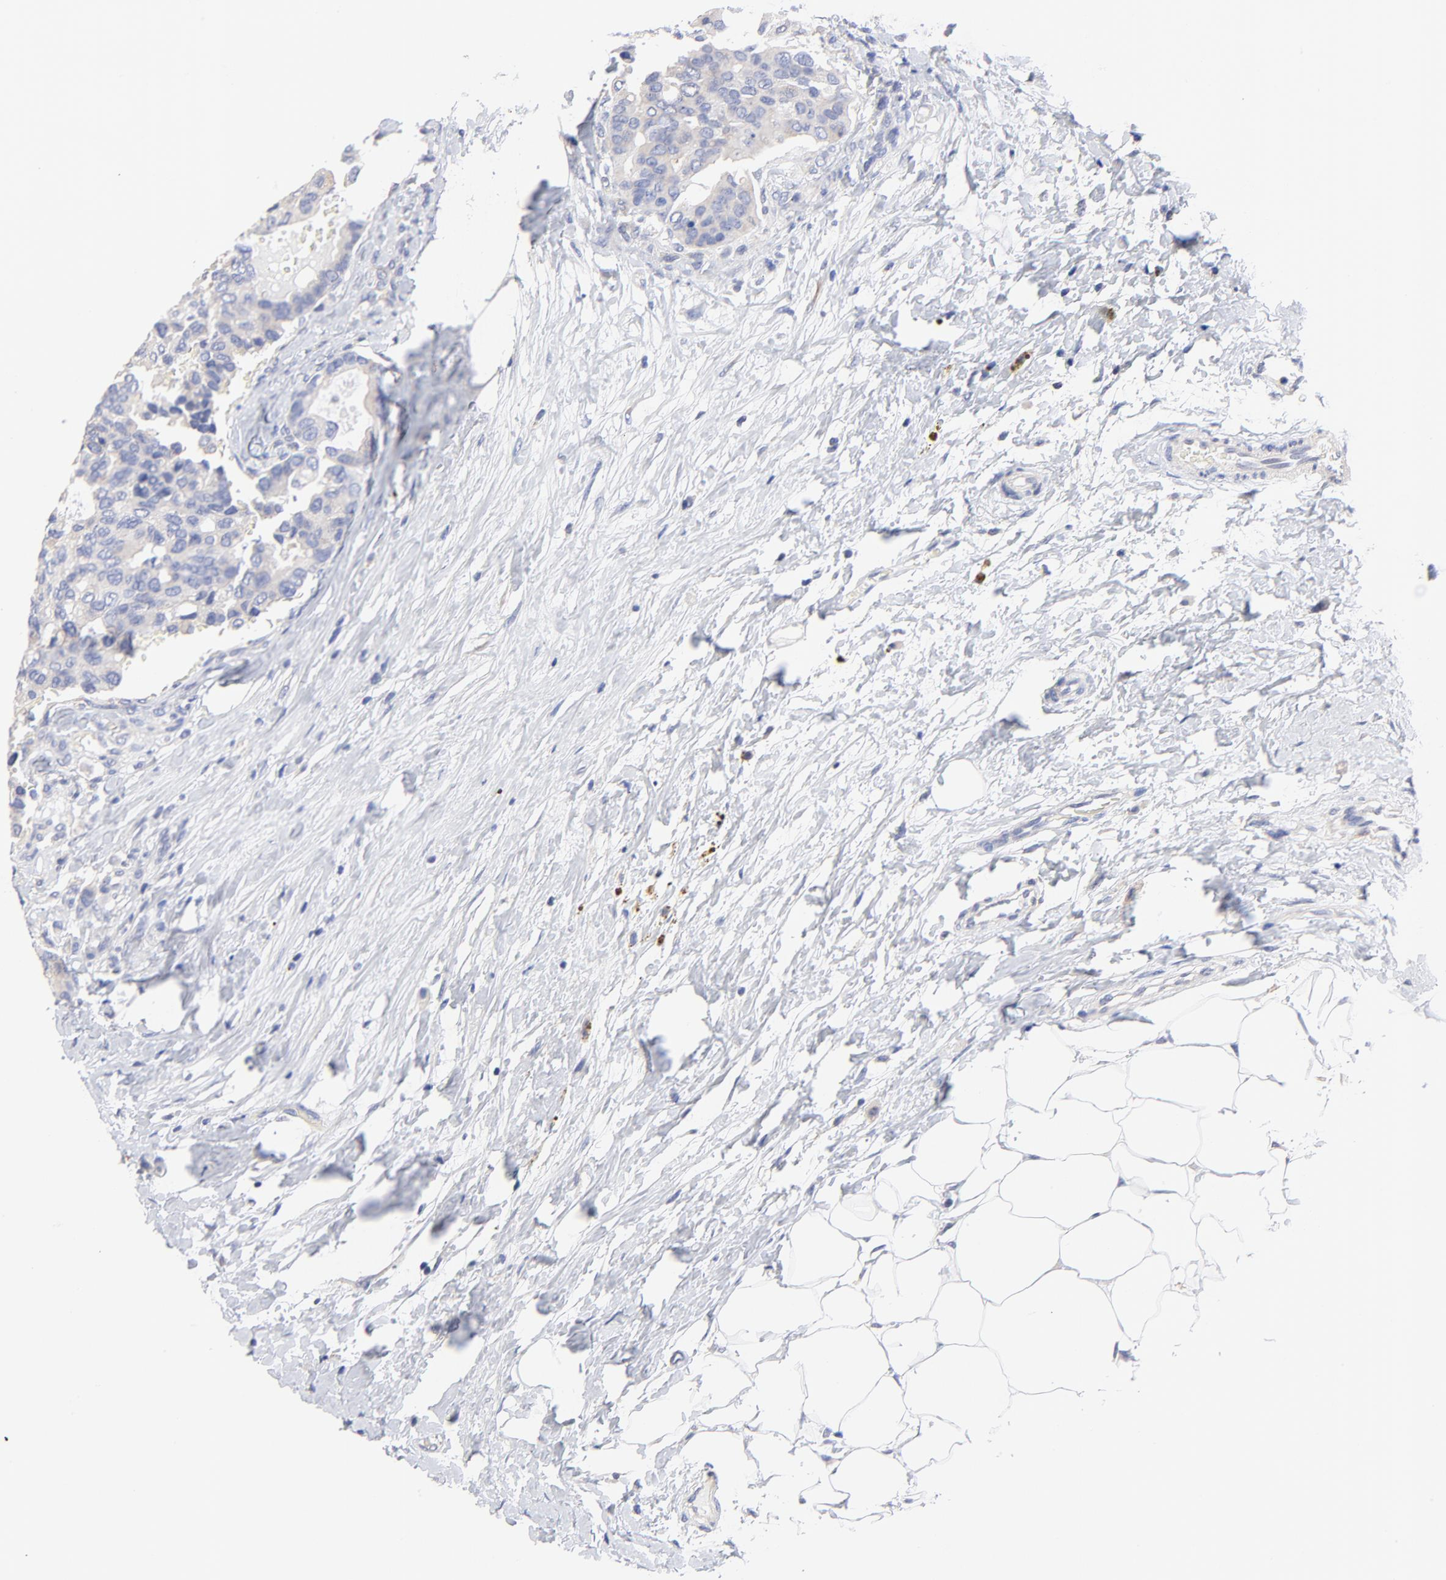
{"staining": {"intensity": "weak", "quantity": "<25%", "location": "cytoplasmic/membranous"}, "tissue": "breast cancer", "cell_type": "Tumor cells", "image_type": "cancer", "snomed": [{"axis": "morphology", "description": "Duct carcinoma"}, {"axis": "topography", "description": "Breast"}], "caption": "This is a image of immunohistochemistry (IHC) staining of invasive ductal carcinoma (breast), which shows no expression in tumor cells.", "gene": "TWNK", "patient": {"sex": "female", "age": 69}}